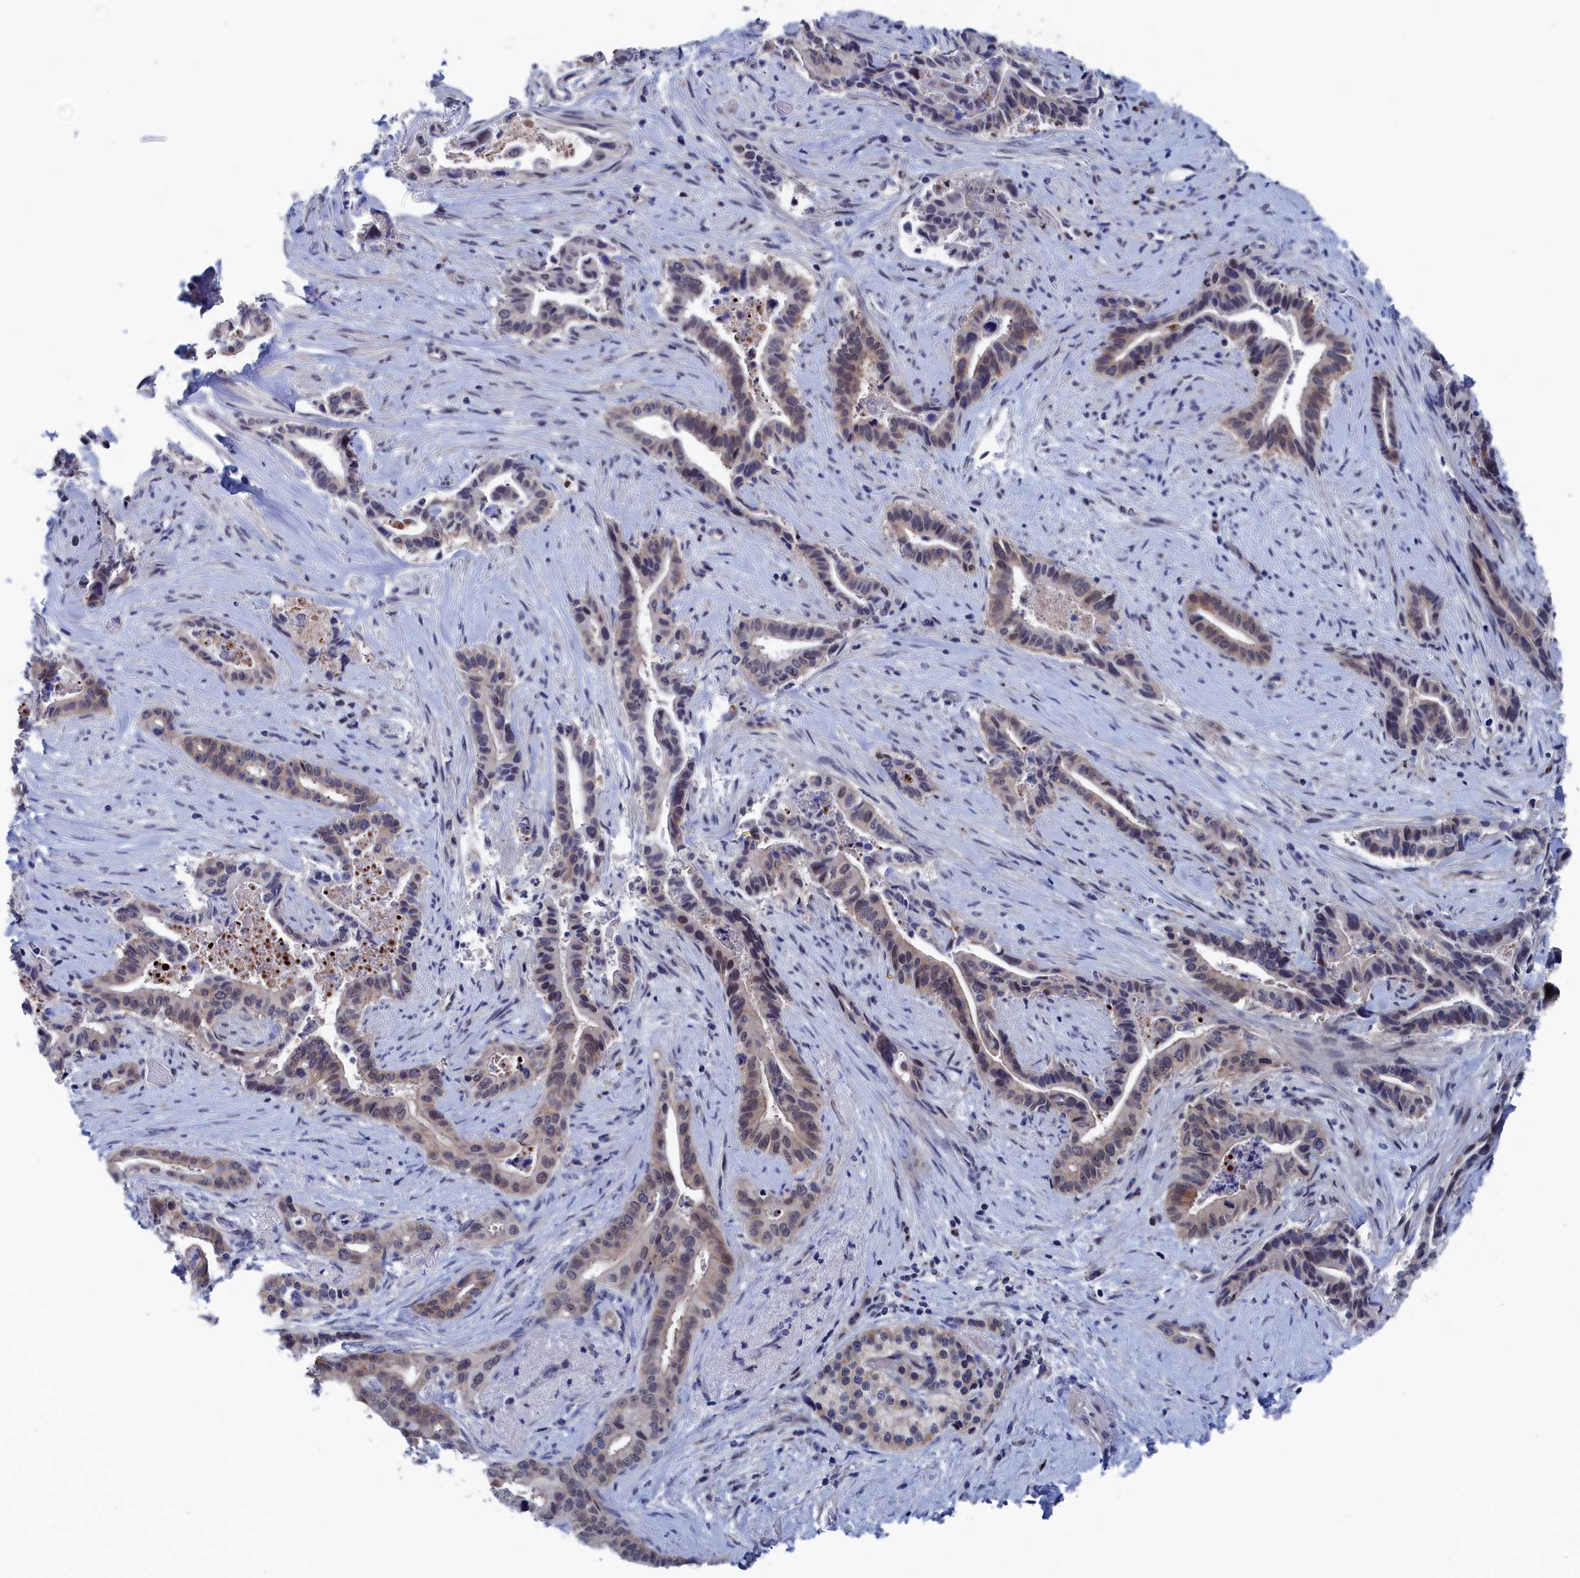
{"staining": {"intensity": "weak", "quantity": "<25%", "location": "cytoplasmic/membranous,nuclear"}, "tissue": "pancreatic cancer", "cell_type": "Tumor cells", "image_type": "cancer", "snomed": [{"axis": "morphology", "description": "Adenocarcinoma, NOS"}, {"axis": "topography", "description": "Pancreas"}], "caption": "Immunohistochemical staining of adenocarcinoma (pancreatic) reveals no significant expression in tumor cells.", "gene": "MARCHF3", "patient": {"sex": "female", "age": 77}}